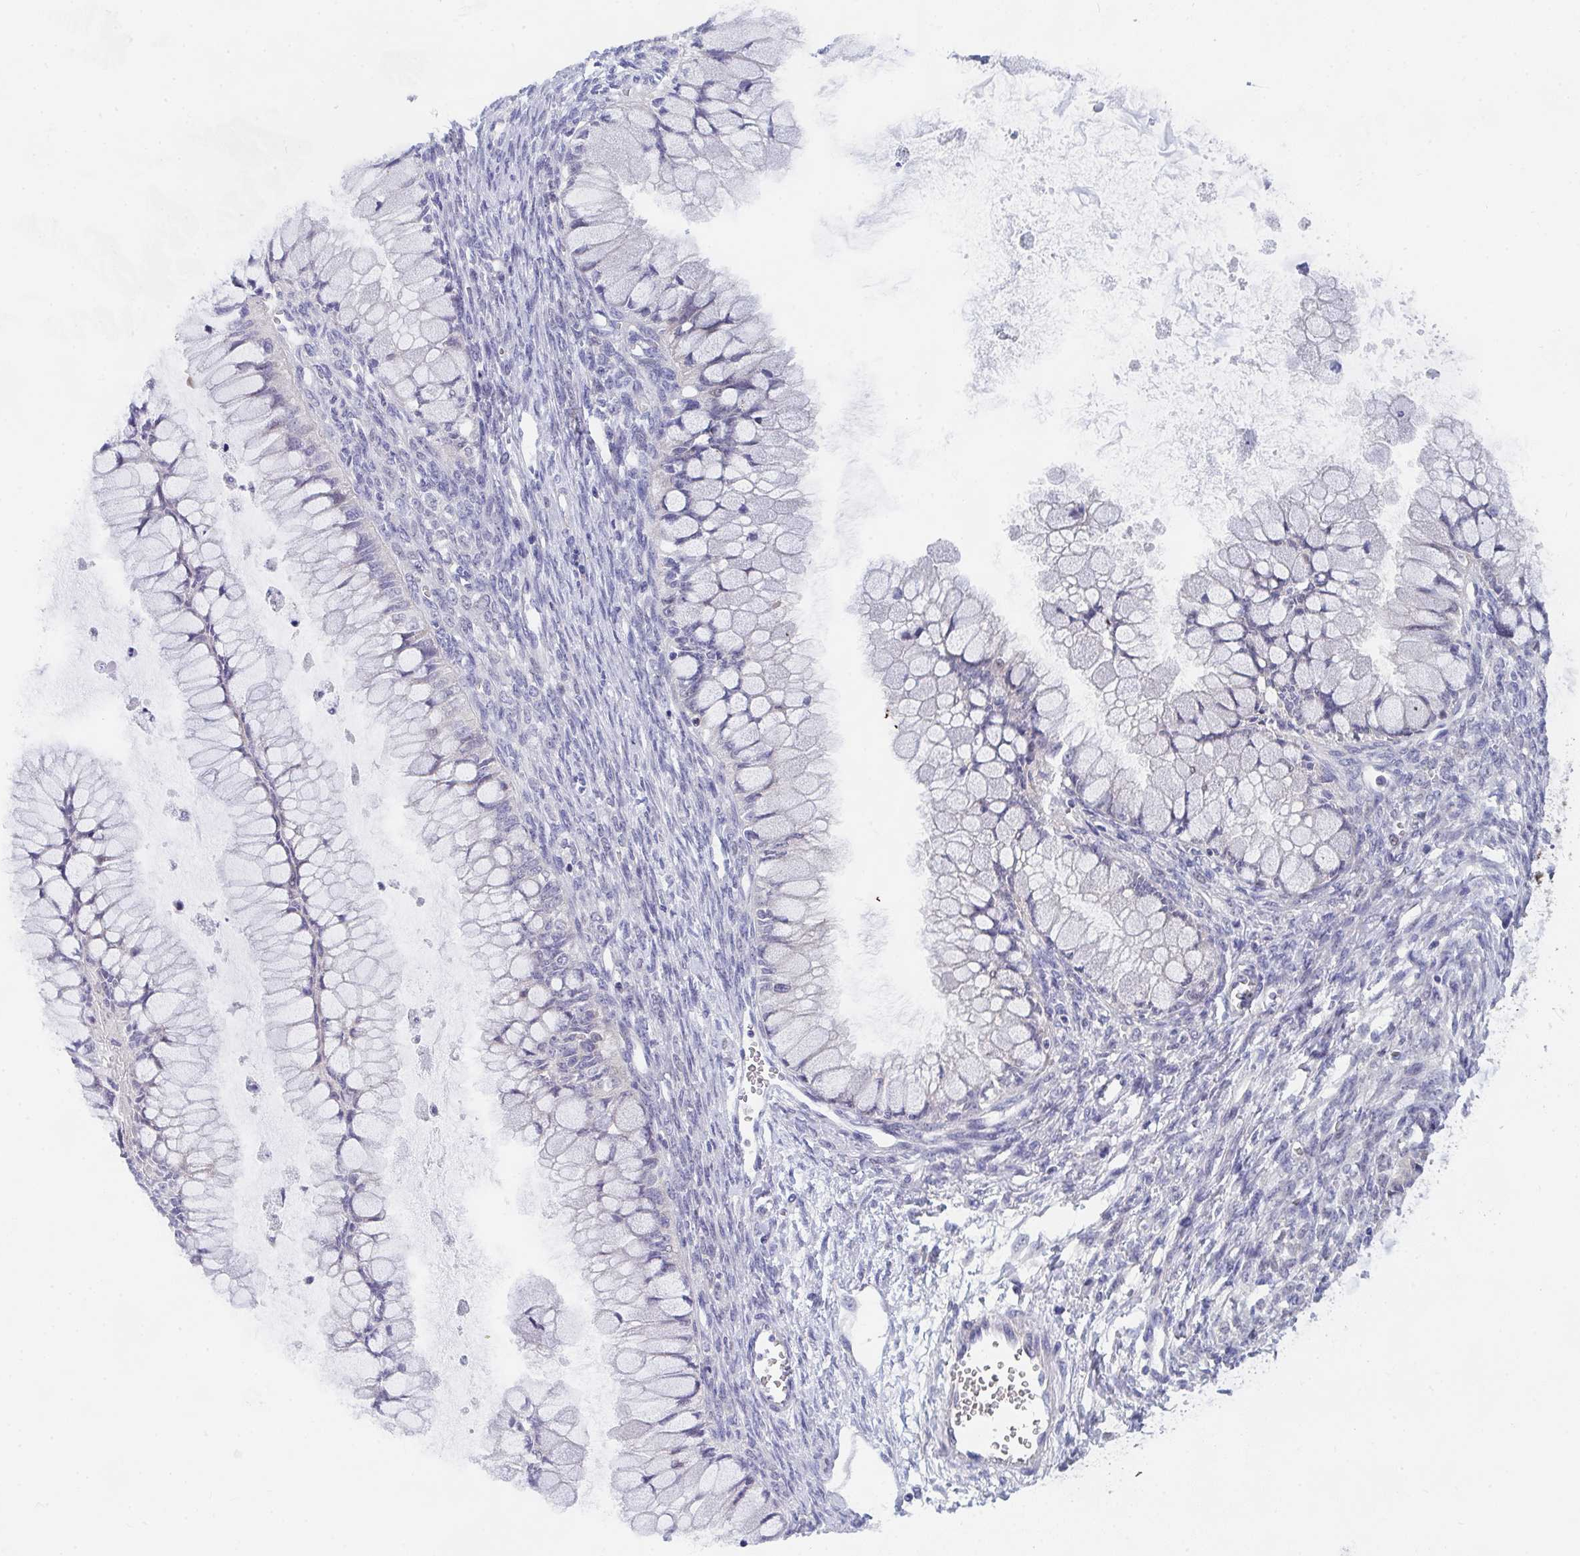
{"staining": {"intensity": "negative", "quantity": "none", "location": "none"}, "tissue": "ovarian cancer", "cell_type": "Tumor cells", "image_type": "cancer", "snomed": [{"axis": "morphology", "description": "Cystadenocarcinoma, mucinous, NOS"}, {"axis": "topography", "description": "Ovary"}], "caption": "Photomicrograph shows no significant protein positivity in tumor cells of mucinous cystadenocarcinoma (ovarian). (DAB (3,3'-diaminobenzidine) immunohistochemistry (IHC) visualized using brightfield microscopy, high magnification).", "gene": "P2RX3", "patient": {"sex": "female", "age": 34}}